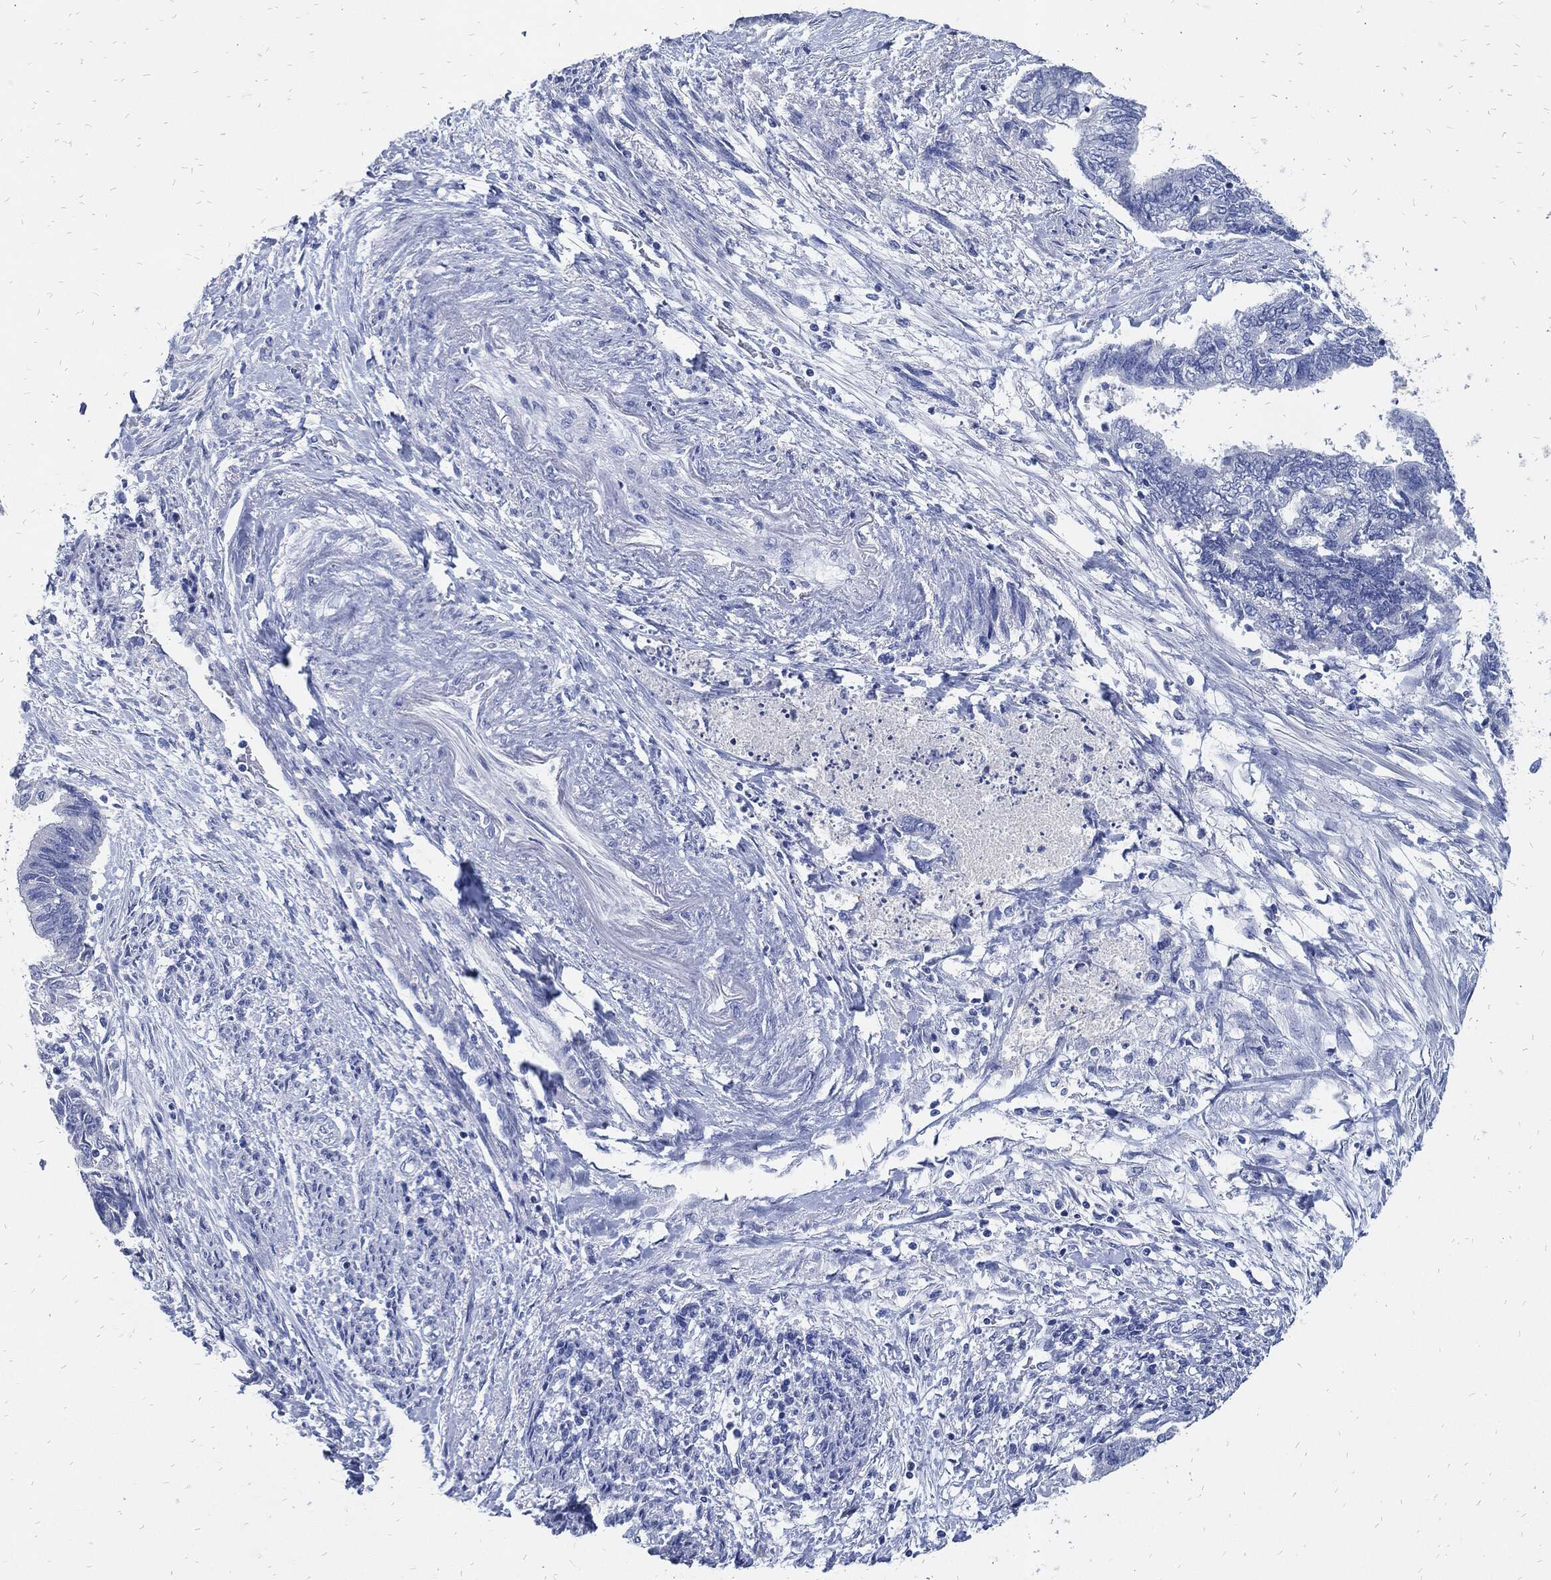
{"staining": {"intensity": "negative", "quantity": "none", "location": "none"}, "tissue": "endometrial cancer", "cell_type": "Tumor cells", "image_type": "cancer", "snomed": [{"axis": "morphology", "description": "Adenocarcinoma, NOS"}, {"axis": "topography", "description": "Endometrium"}], "caption": "Photomicrograph shows no significant protein staining in tumor cells of endometrial adenocarcinoma. Brightfield microscopy of immunohistochemistry stained with DAB (brown) and hematoxylin (blue), captured at high magnification.", "gene": "FABP4", "patient": {"sex": "female", "age": 65}}